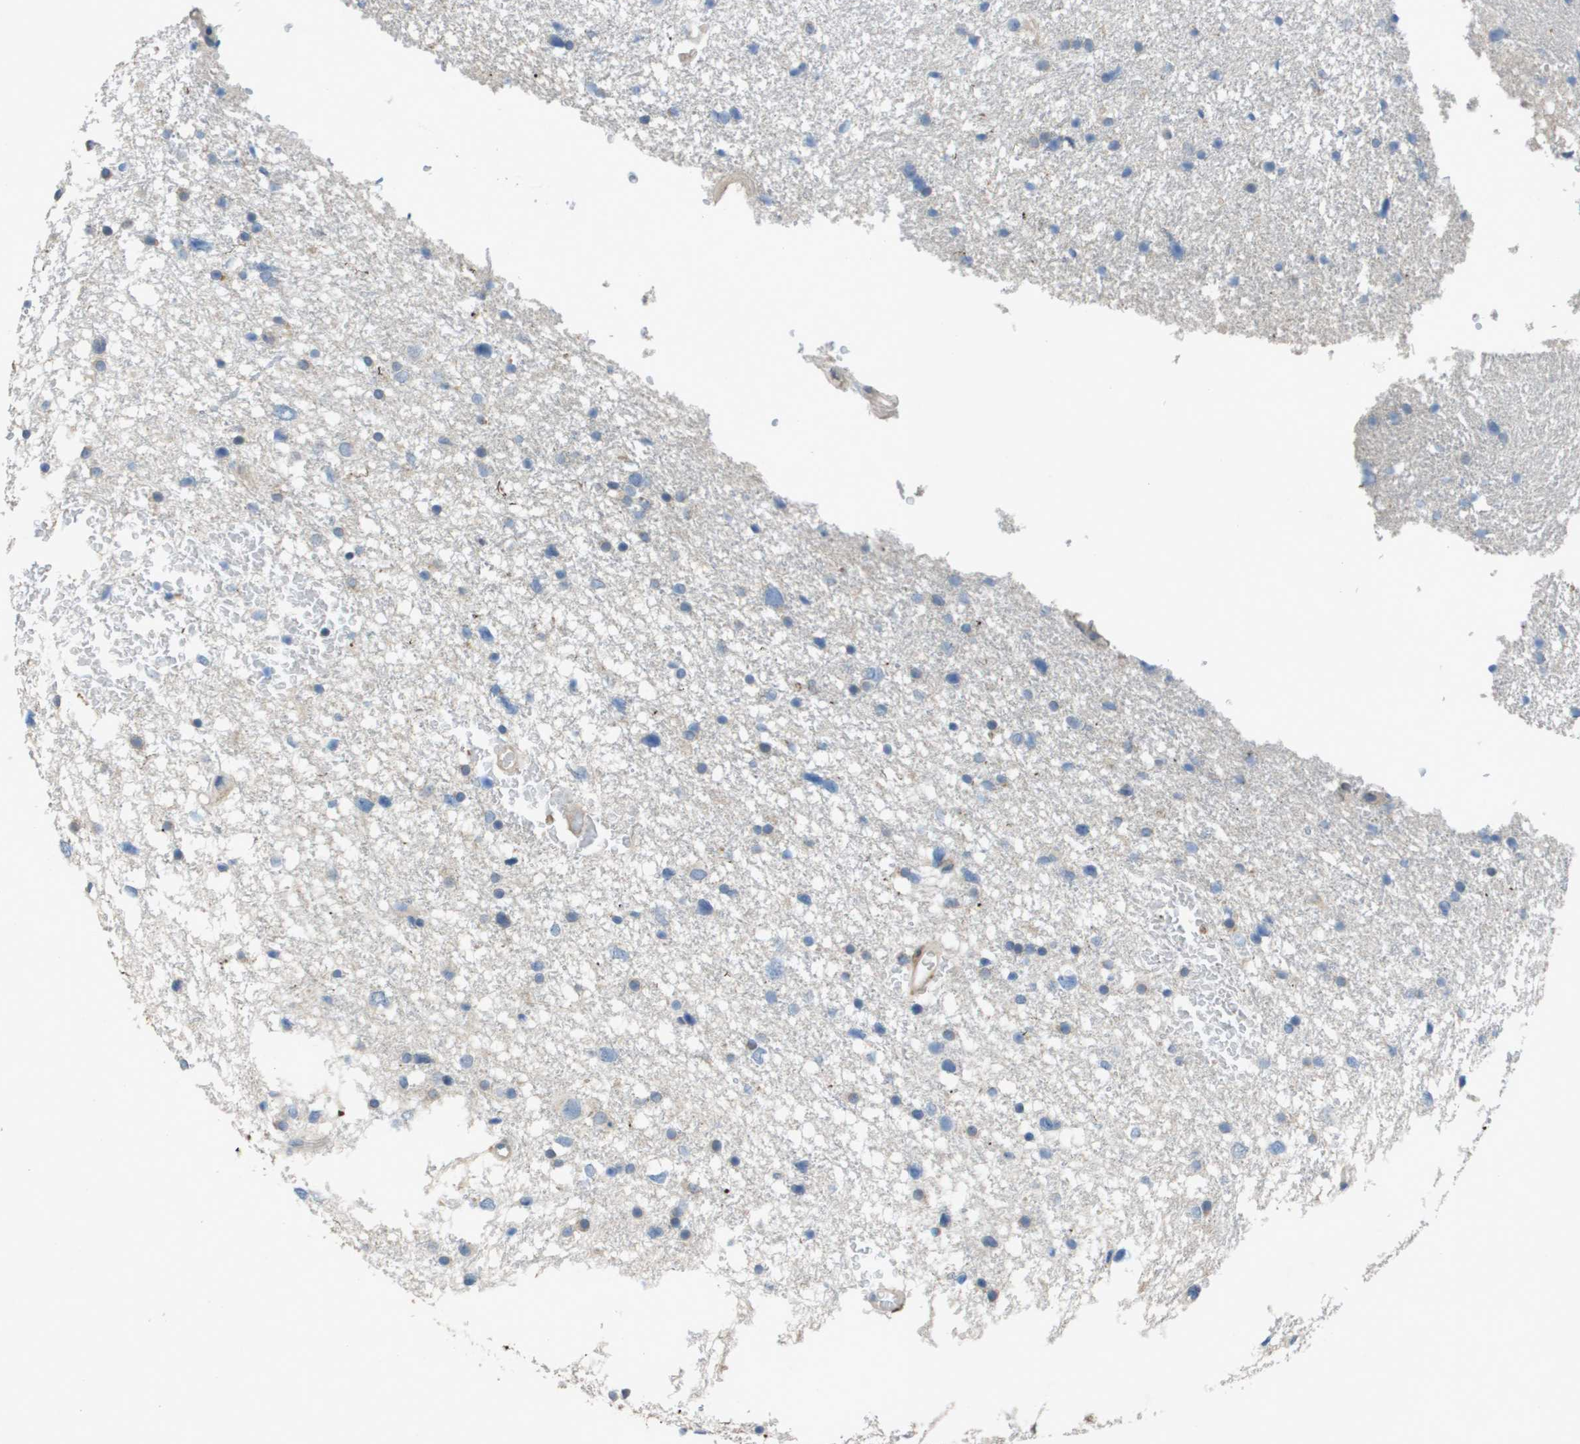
{"staining": {"intensity": "weak", "quantity": "<25%", "location": "cytoplasmic/membranous"}, "tissue": "glioma", "cell_type": "Tumor cells", "image_type": "cancer", "snomed": [{"axis": "morphology", "description": "Glioma, malignant, Low grade"}, {"axis": "topography", "description": "Brain"}], "caption": "Low-grade glioma (malignant) stained for a protein using immunohistochemistry demonstrates no expression tumor cells.", "gene": "CLCA4", "patient": {"sex": "female", "age": 37}}